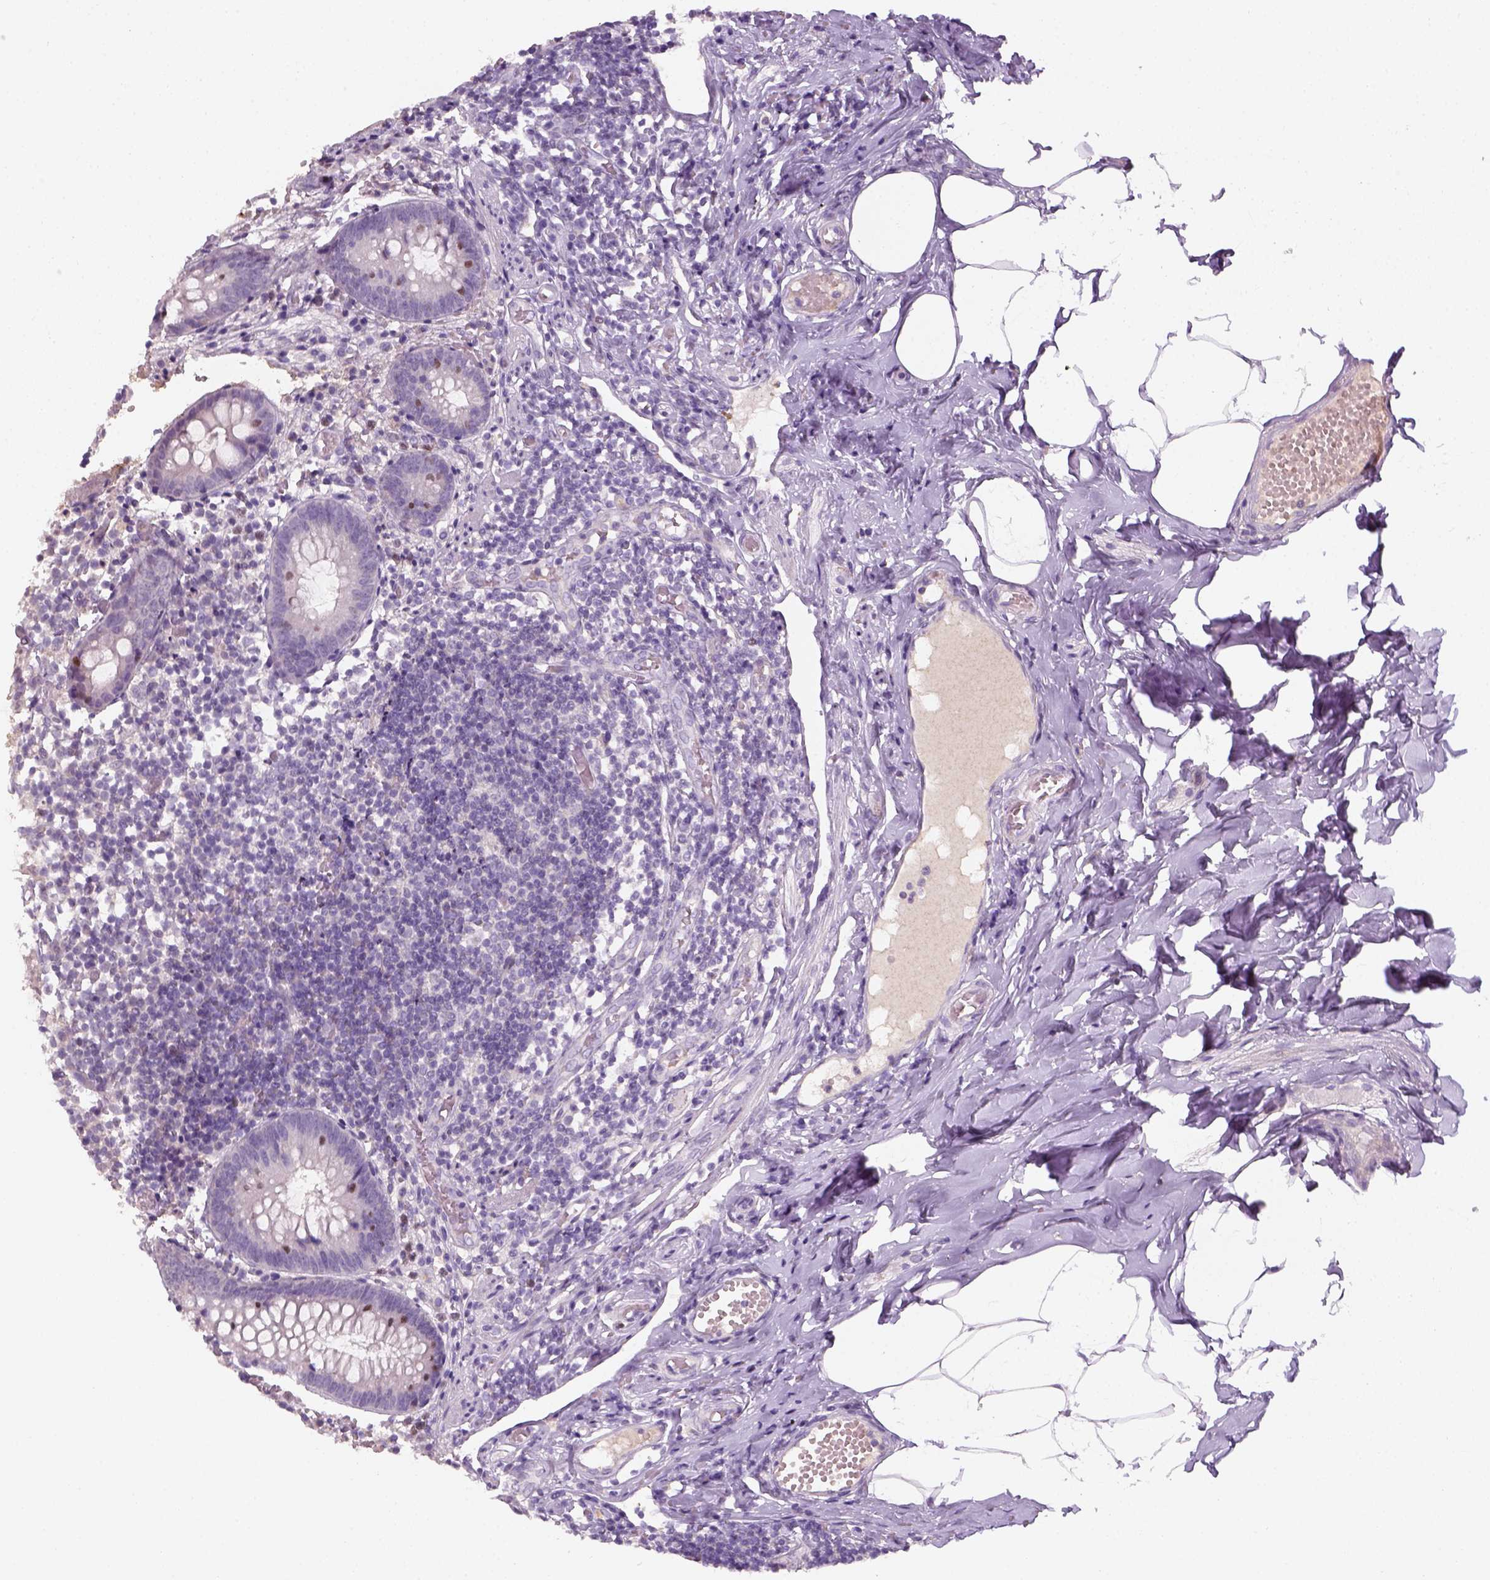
{"staining": {"intensity": "negative", "quantity": "none", "location": "none"}, "tissue": "appendix", "cell_type": "Glandular cells", "image_type": "normal", "snomed": [{"axis": "morphology", "description": "Normal tissue, NOS"}, {"axis": "topography", "description": "Appendix"}], "caption": "High magnification brightfield microscopy of benign appendix stained with DAB (3,3'-diaminobenzidine) (brown) and counterstained with hematoxylin (blue): glandular cells show no significant staining.", "gene": "GFI1B", "patient": {"sex": "female", "age": 32}}